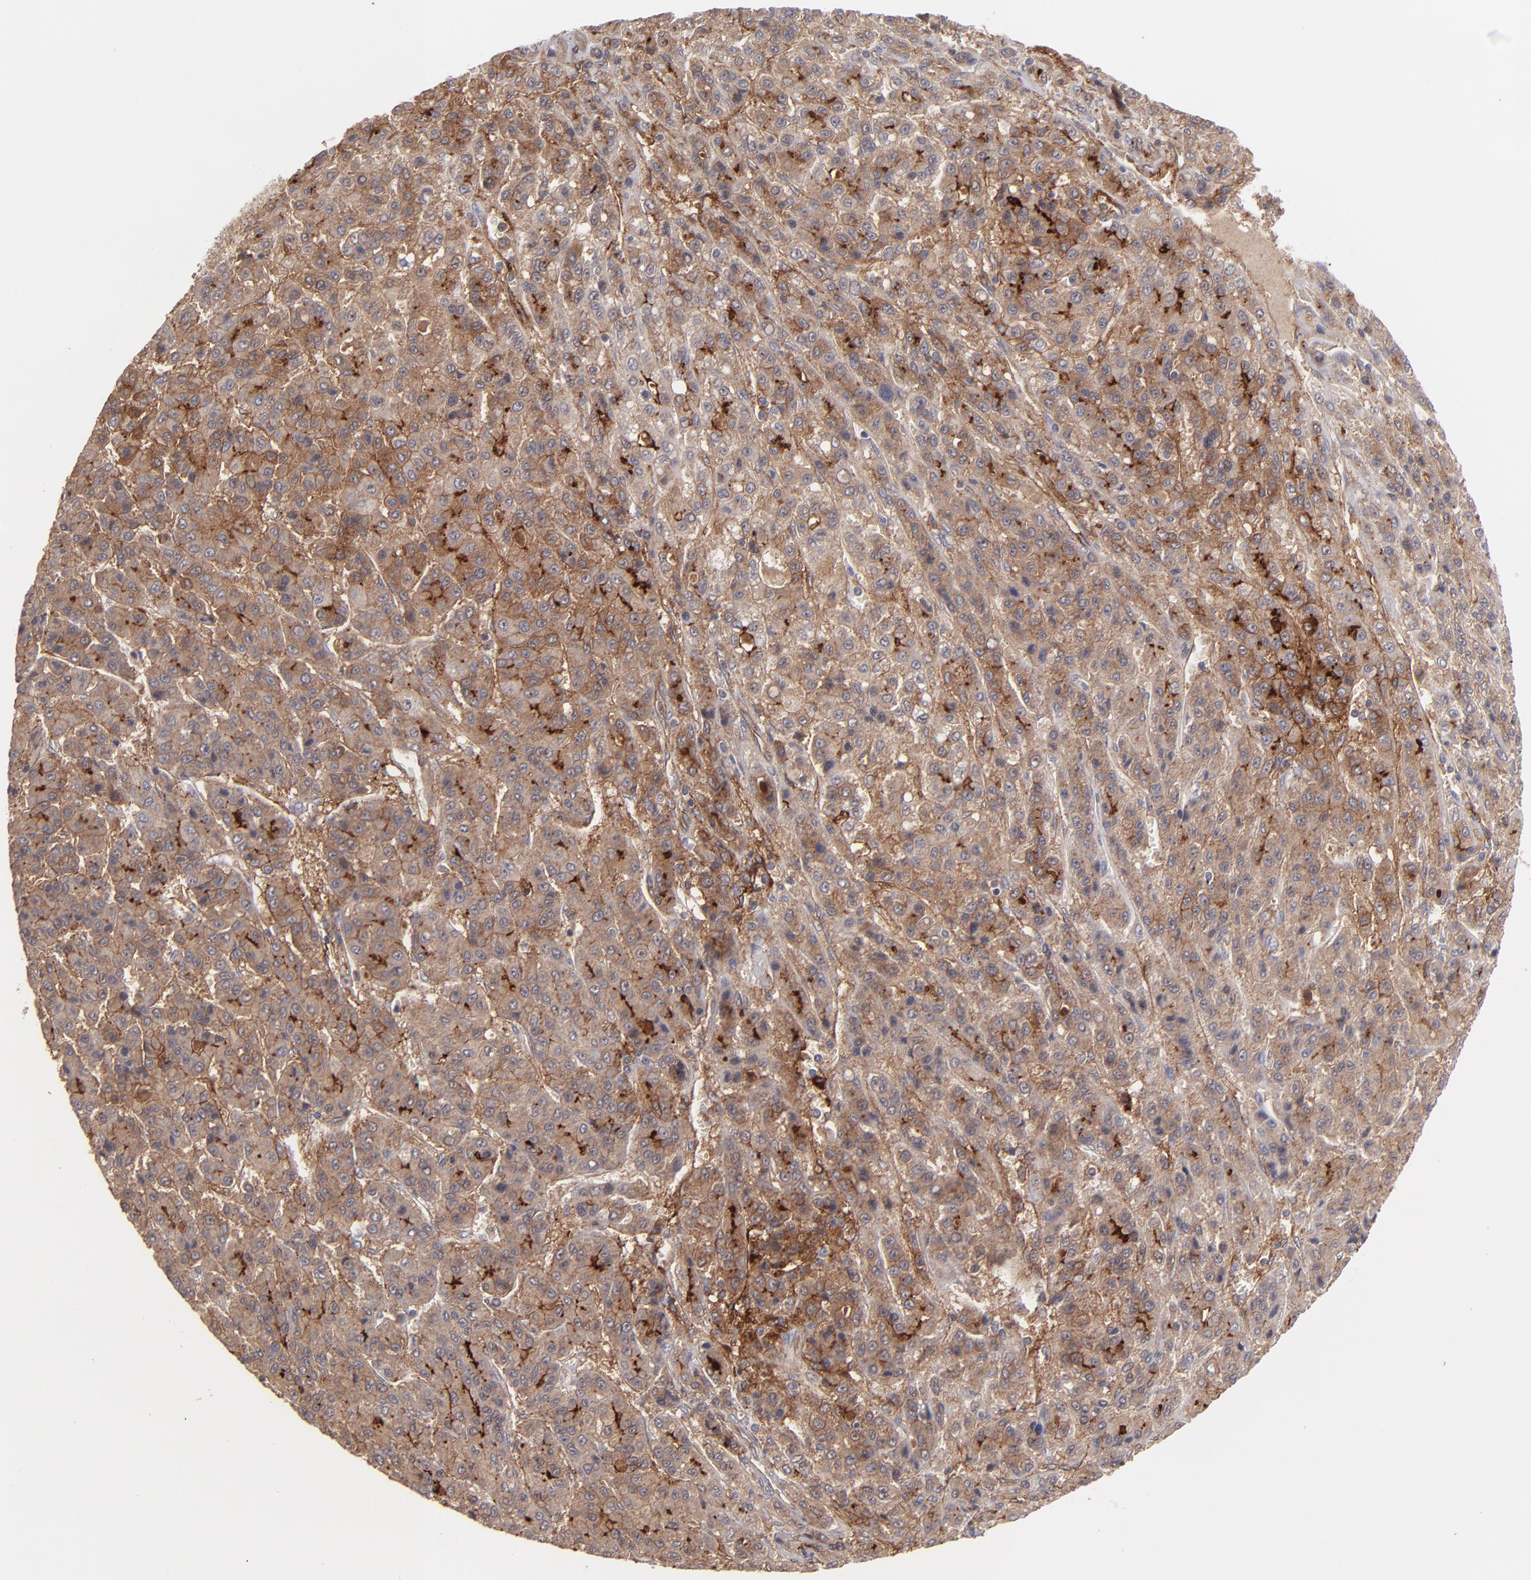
{"staining": {"intensity": "moderate", "quantity": ">75%", "location": "cytoplasmic/membranous"}, "tissue": "liver cancer", "cell_type": "Tumor cells", "image_type": "cancer", "snomed": [{"axis": "morphology", "description": "Carcinoma, Hepatocellular, NOS"}, {"axis": "topography", "description": "Liver"}], "caption": "This is a histology image of IHC staining of liver cancer (hepatocellular carcinoma), which shows moderate positivity in the cytoplasmic/membranous of tumor cells.", "gene": "ICAM1", "patient": {"sex": "male", "age": 70}}